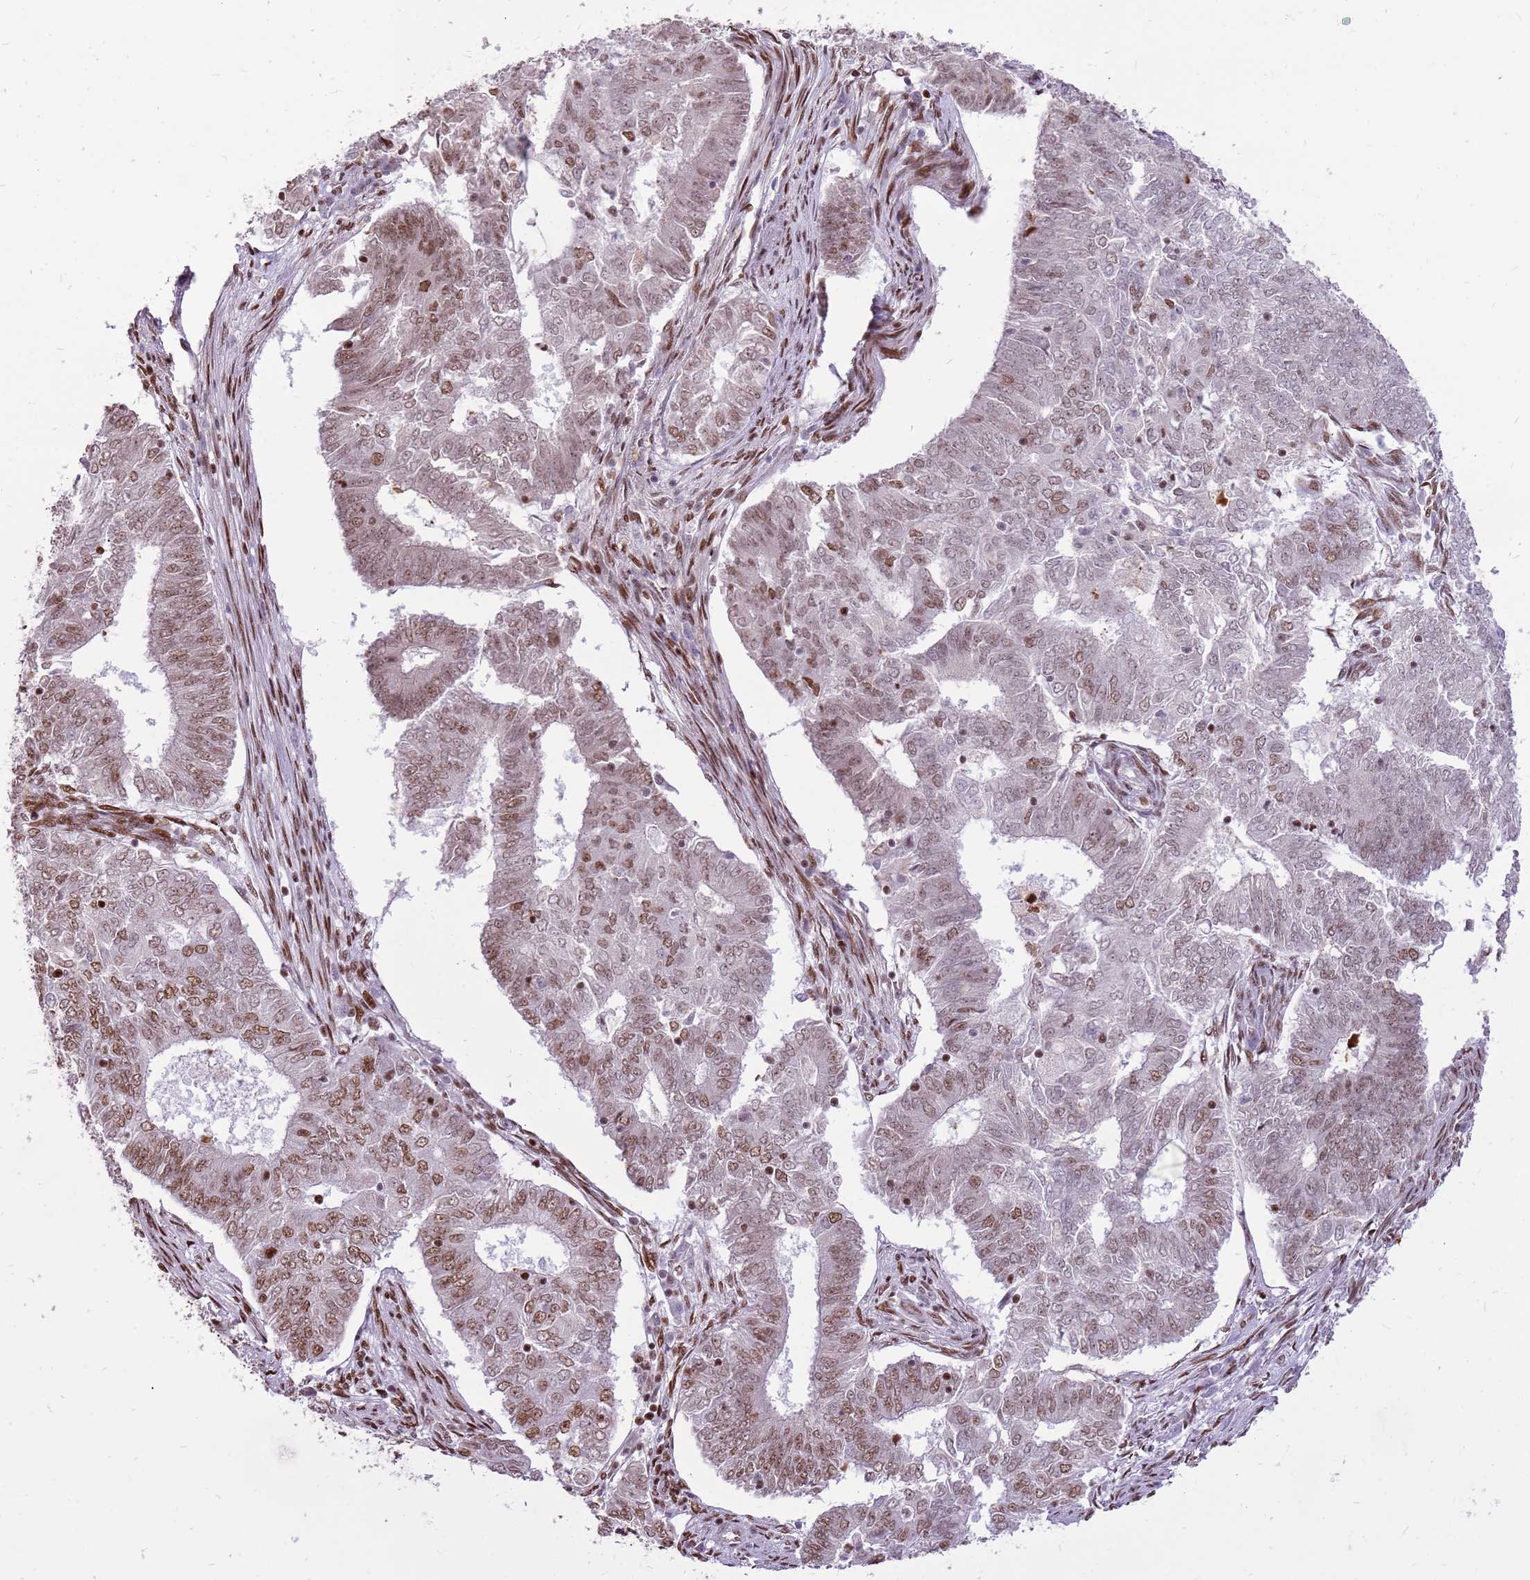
{"staining": {"intensity": "moderate", "quantity": "25%-75%", "location": "nuclear"}, "tissue": "endometrial cancer", "cell_type": "Tumor cells", "image_type": "cancer", "snomed": [{"axis": "morphology", "description": "Adenocarcinoma, NOS"}, {"axis": "topography", "description": "Endometrium"}], "caption": "Endometrial cancer (adenocarcinoma) tissue reveals moderate nuclear expression in approximately 25%-75% of tumor cells The protein is stained brown, and the nuclei are stained in blue (DAB (3,3'-diaminobenzidine) IHC with brightfield microscopy, high magnification).", "gene": "WASHC4", "patient": {"sex": "female", "age": 62}}